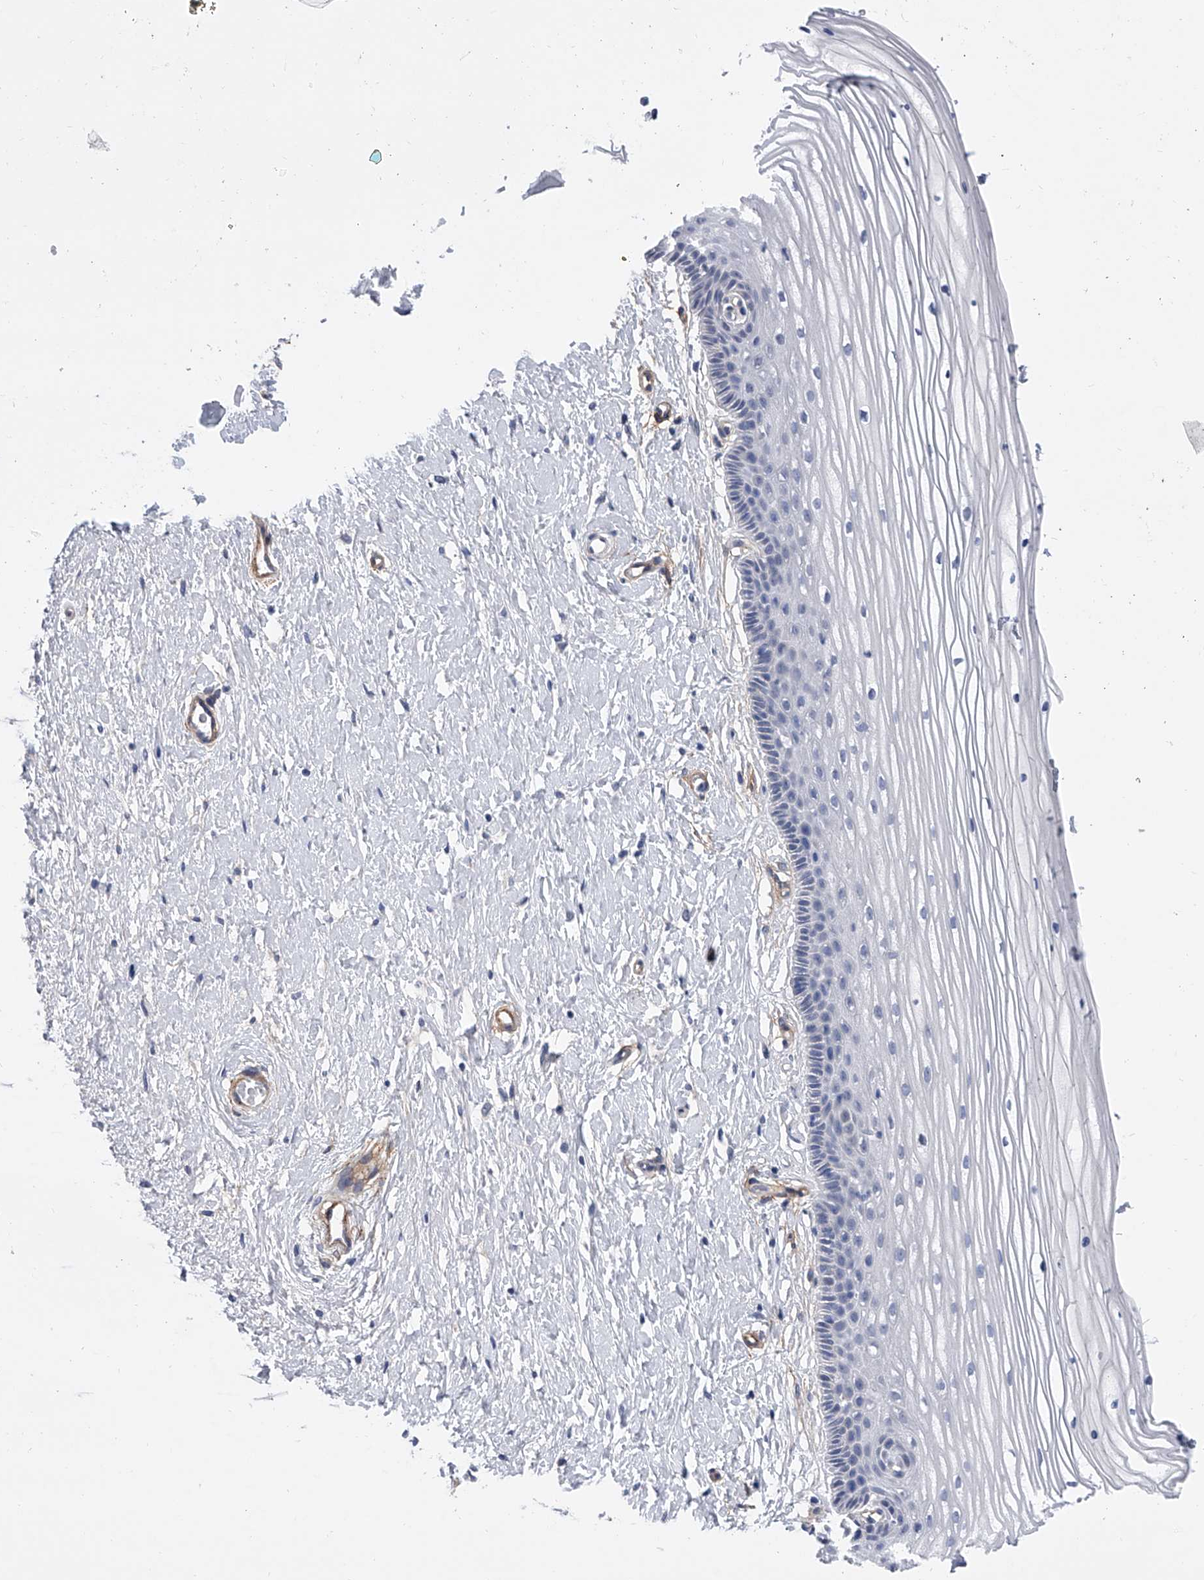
{"staining": {"intensity": "negative", "quantity": "none", "location": "none"}, "tissue": "vagina", "cell_type": "Squamous epithelial cells", "image_type": "normal", "snomed": [{"axis": "morphology", "description": "Normal tissue, NOS"}, {"axis": "topography", "description": "Vagina"}, {"axis": "topography", "description": "Cervix"}], "caption": "An IHC photomicrograph of normal vagina is shown. There is no staining in squamous epithelial cells of vagina. Brightfield microscopy of immunohistochemistry stained with DAB (3,3'-diaminobenzidine) (brown) and hematoxylin (blue), captured at high magnification.", "gene": "ALG14", "patient": {"sex": "female", "age": 40}}